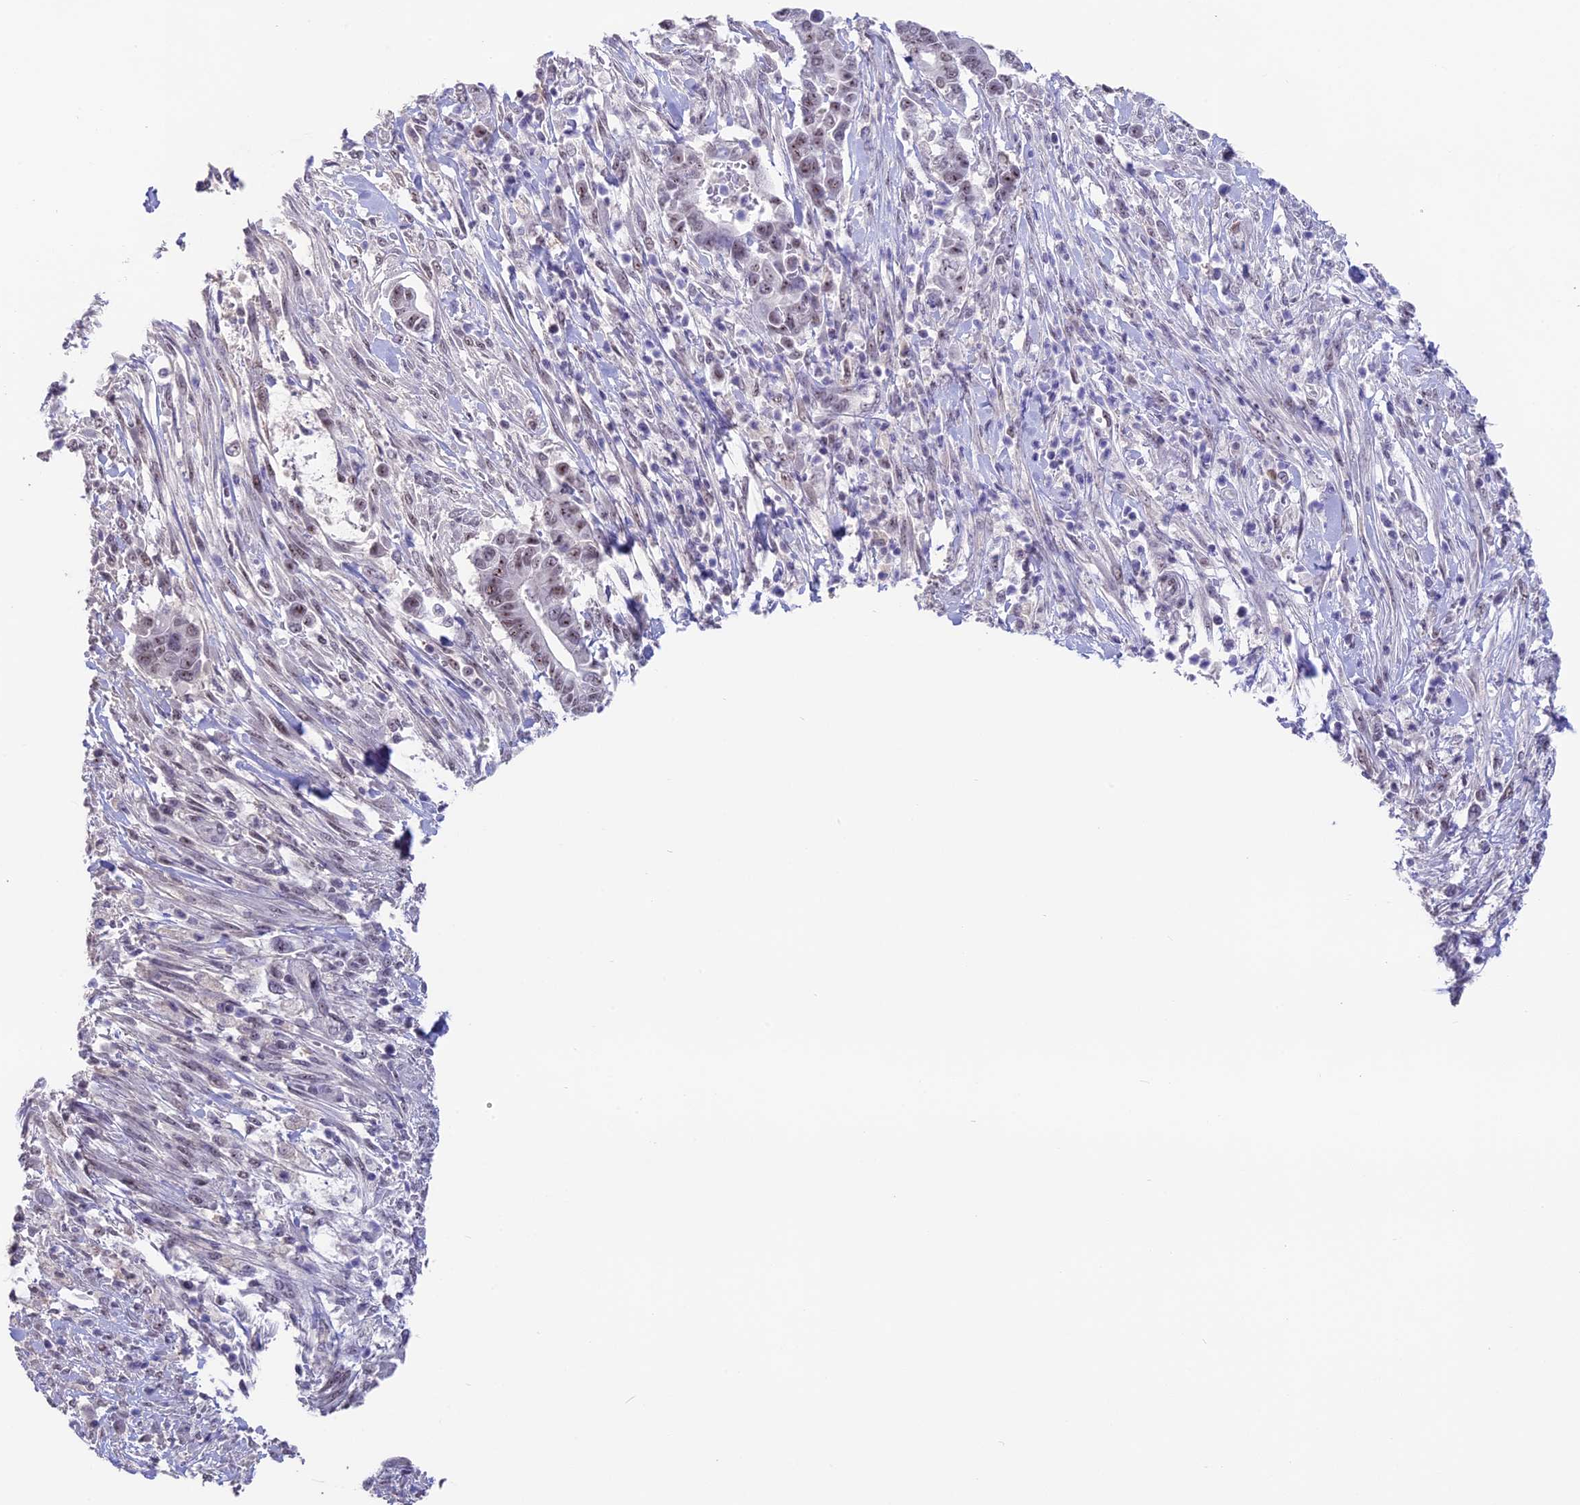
{"staining": {"intensity": "weak", "quantity": ">75%", "location": "nuclear"}, "tissue": "pancreatic cancer", "cell_type": "Tumor cells", "image_type": "cancer", "snomed": [{"axis": "morphology", "description": "Adenocarcinoma, NOS"}, {"axis": "topography", "description": "Pancreas"}], "caption": "Pancreatic adenocarcinoma stained with a protein marker exhibits weak staining in tumor cells.", "gene": "SETD2", "patient": {"sex": "male", "age": 68}}